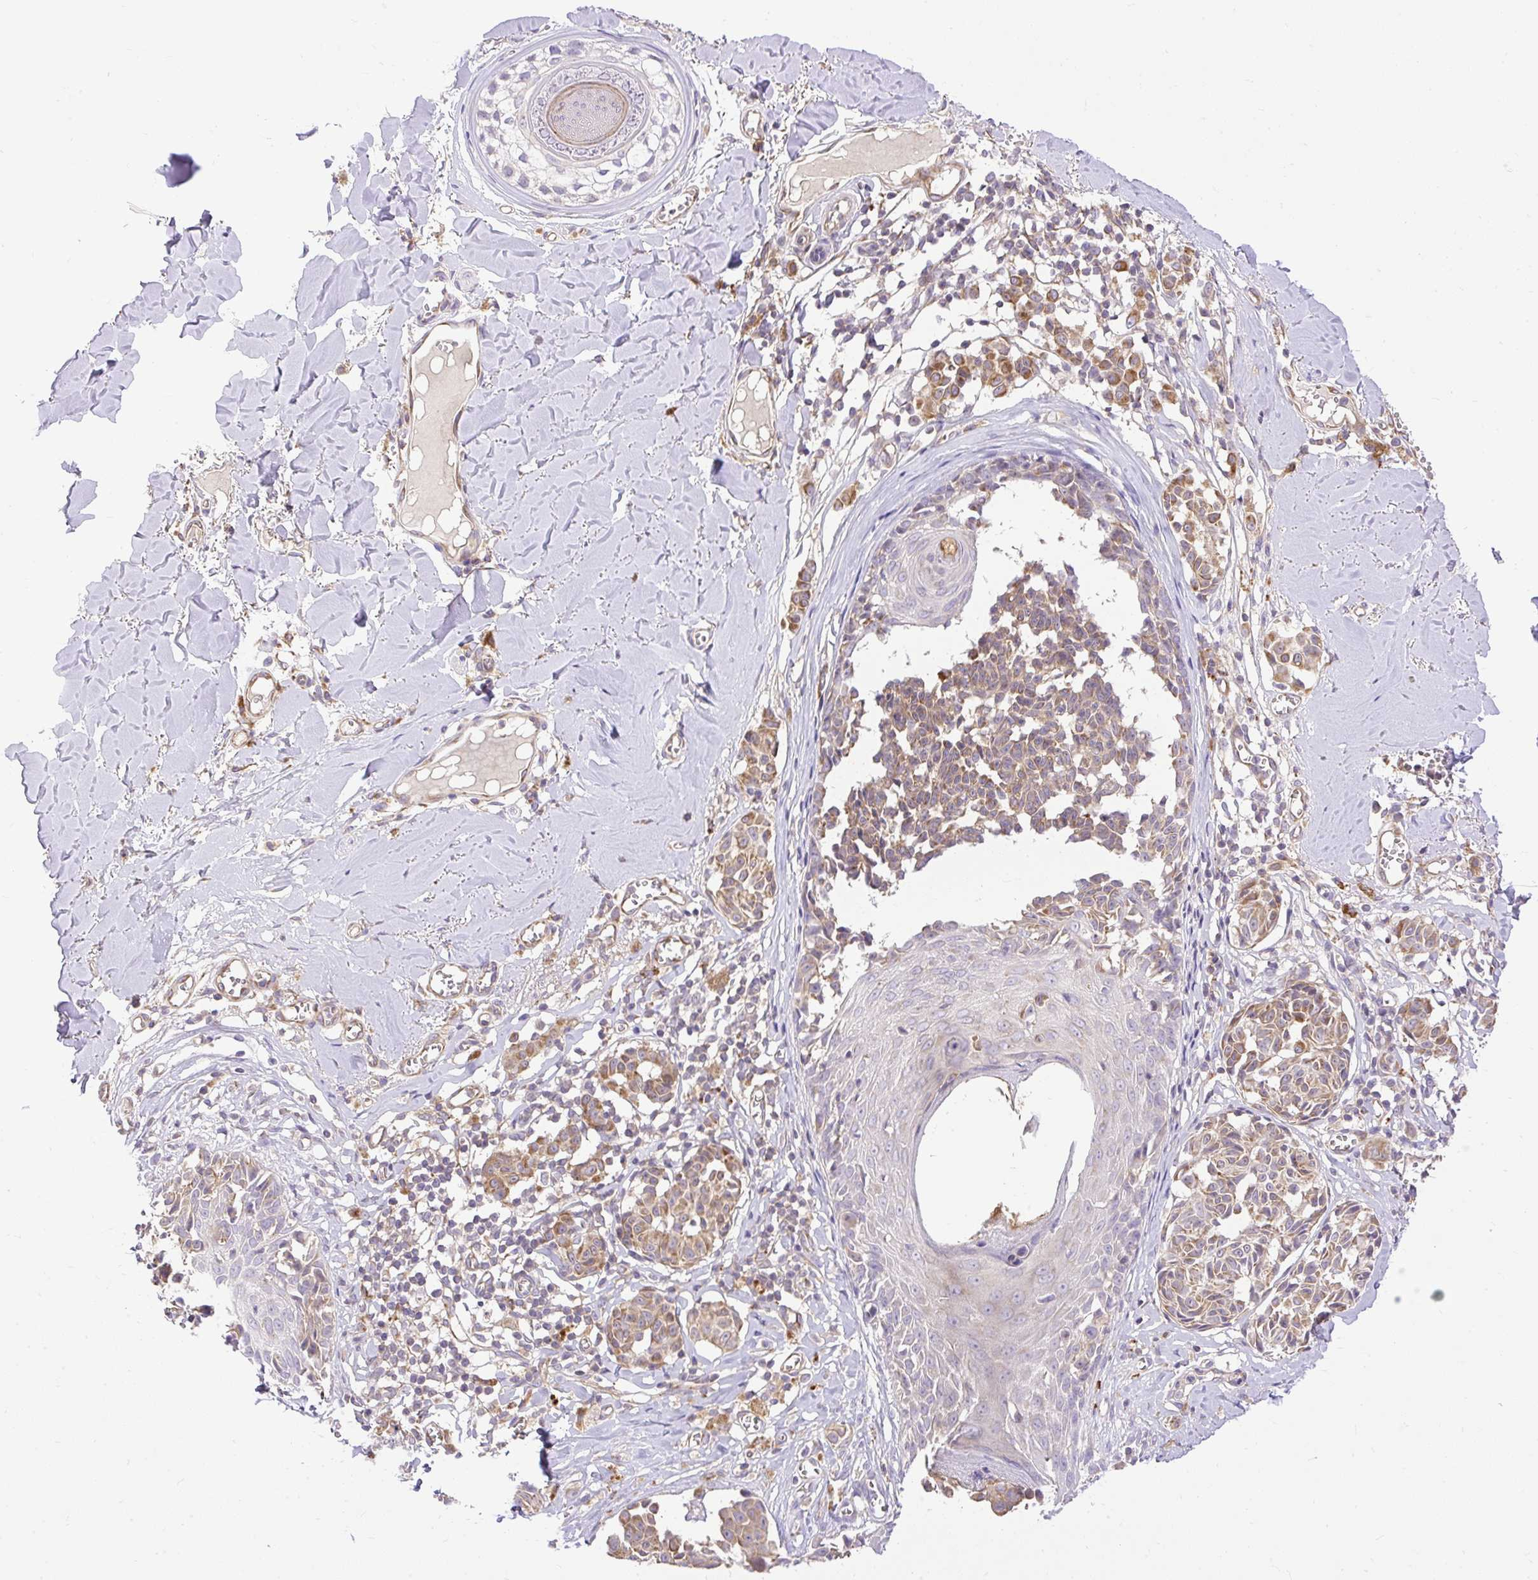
{"staining": {"intensity": "weak", "quantity": ">75%", "location": "cytoplasmic/membranous"}, "tissue": "melanoma", "cell_type": "Tumor cells", "image_type": "cancer", "snomed": [{"axis": "morphology", "description": "Malignant melanoma, NOS"}, {"axis": "topography", "description": "Skin"}], "caption": "DAB immunohistochemical staining of human malignant melanoma demonstrates weak cytoplasmic/membranous protein positivity in about >75% of tumor cells.", "gene": "HEXB", "patient": {"sex": "female", "age": 43}}